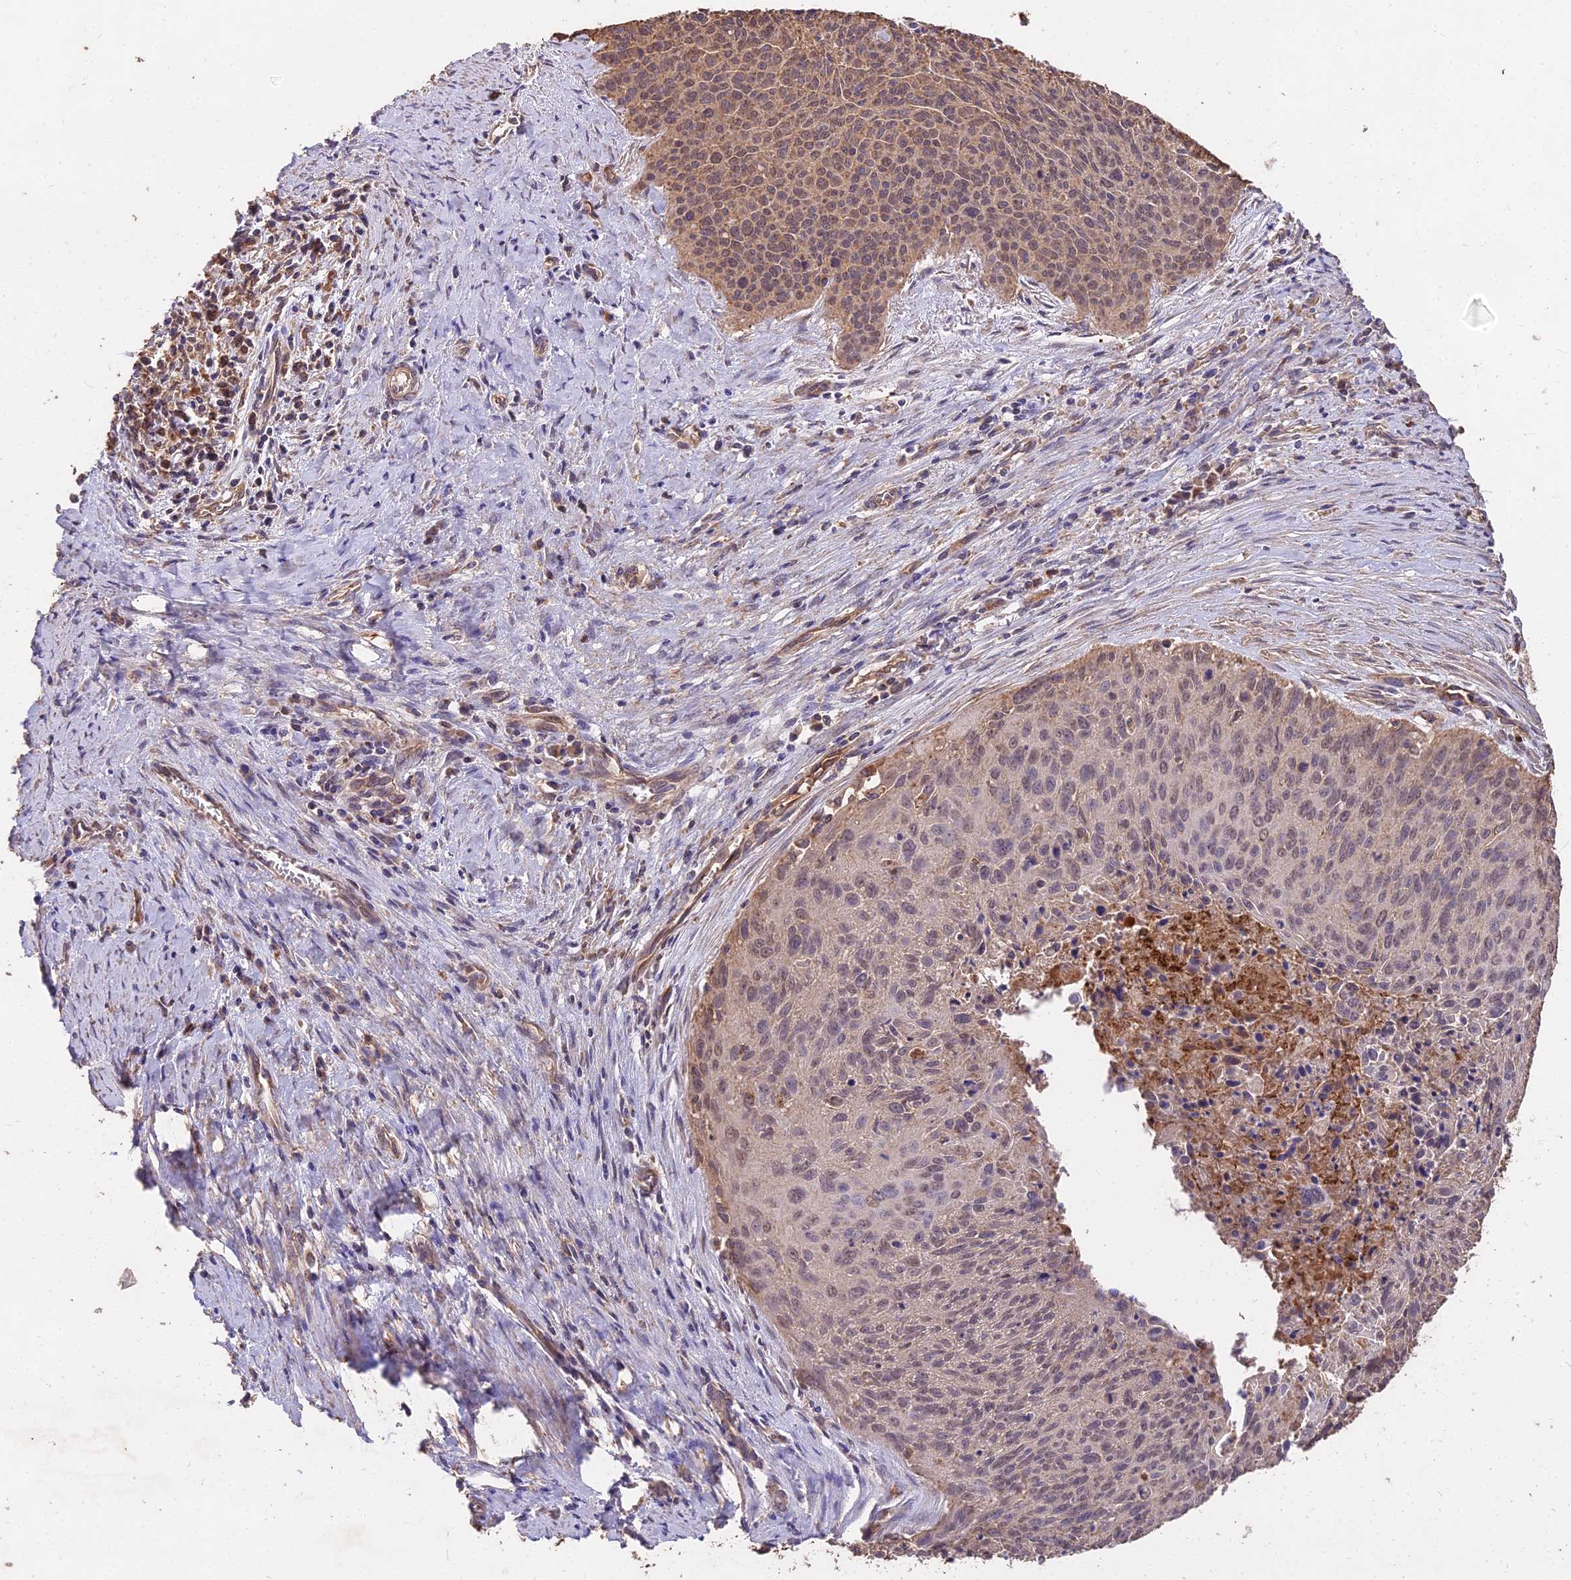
{"staining": {"intensity": "weak", "quantity": "<25%", "location": "cytoplasmic/membranous,nuclear"}, "tissue": "cervical cancer", "cell_type": "Tumor cells", "image_type": "cancer", "snomed": [{"axis": "morphology", "description": "Squamous cell carcinoma, NOS"}, {"axis": "topography", "description": "Cervix"}], "caption": "An image of human cervical cancer (squamous cell carcinoma) is negative for staining in tumor cells.", "gene": "CEMIP2", "patient": {"sex": "female", "age": 55}}